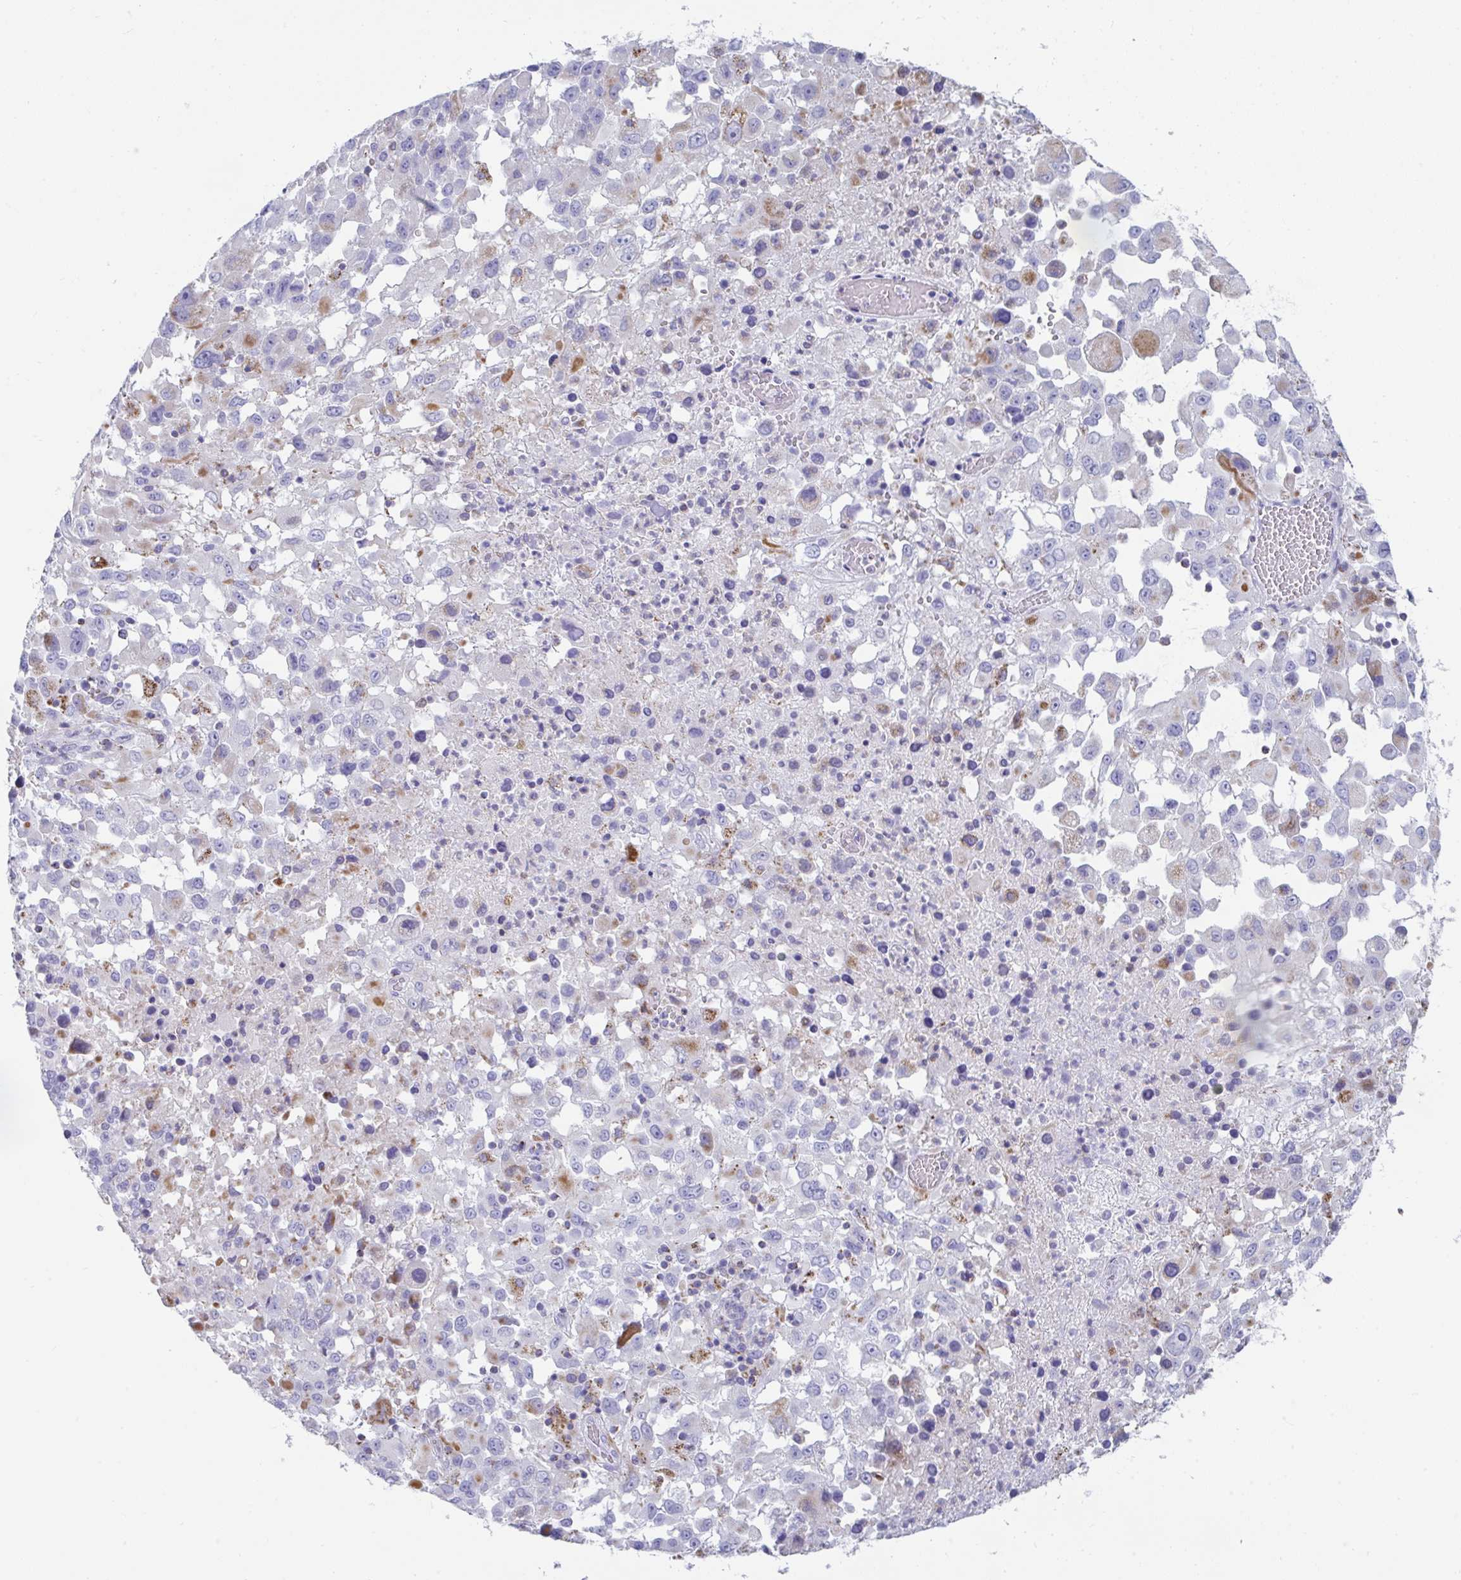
{"staining": {"intensity": "moderate", "quantity": "<25%", "location": "cytoplasmic/membranous"}, "tissue": "melanoma", "cell_type": "Tumor cells", "image_type": "cancer", "snomed": [{"axis": "morphology", "description": "Malignant melanoma, Metastatic site"}, {"axis": "topography", "description": "Soft tissue"}], "caption": "A photomicrograph of human malignant melanoma (metastatic site) stained for a protein displays moderate cytoplasmic/membranous brown staining in tumor cells. (DAB (3,3'-diaminobenzidine) = brown stain, brightfield microscopy at high magnification).", "gene": "MGAM2", "patient": {"sex": "male", "age": 50}}